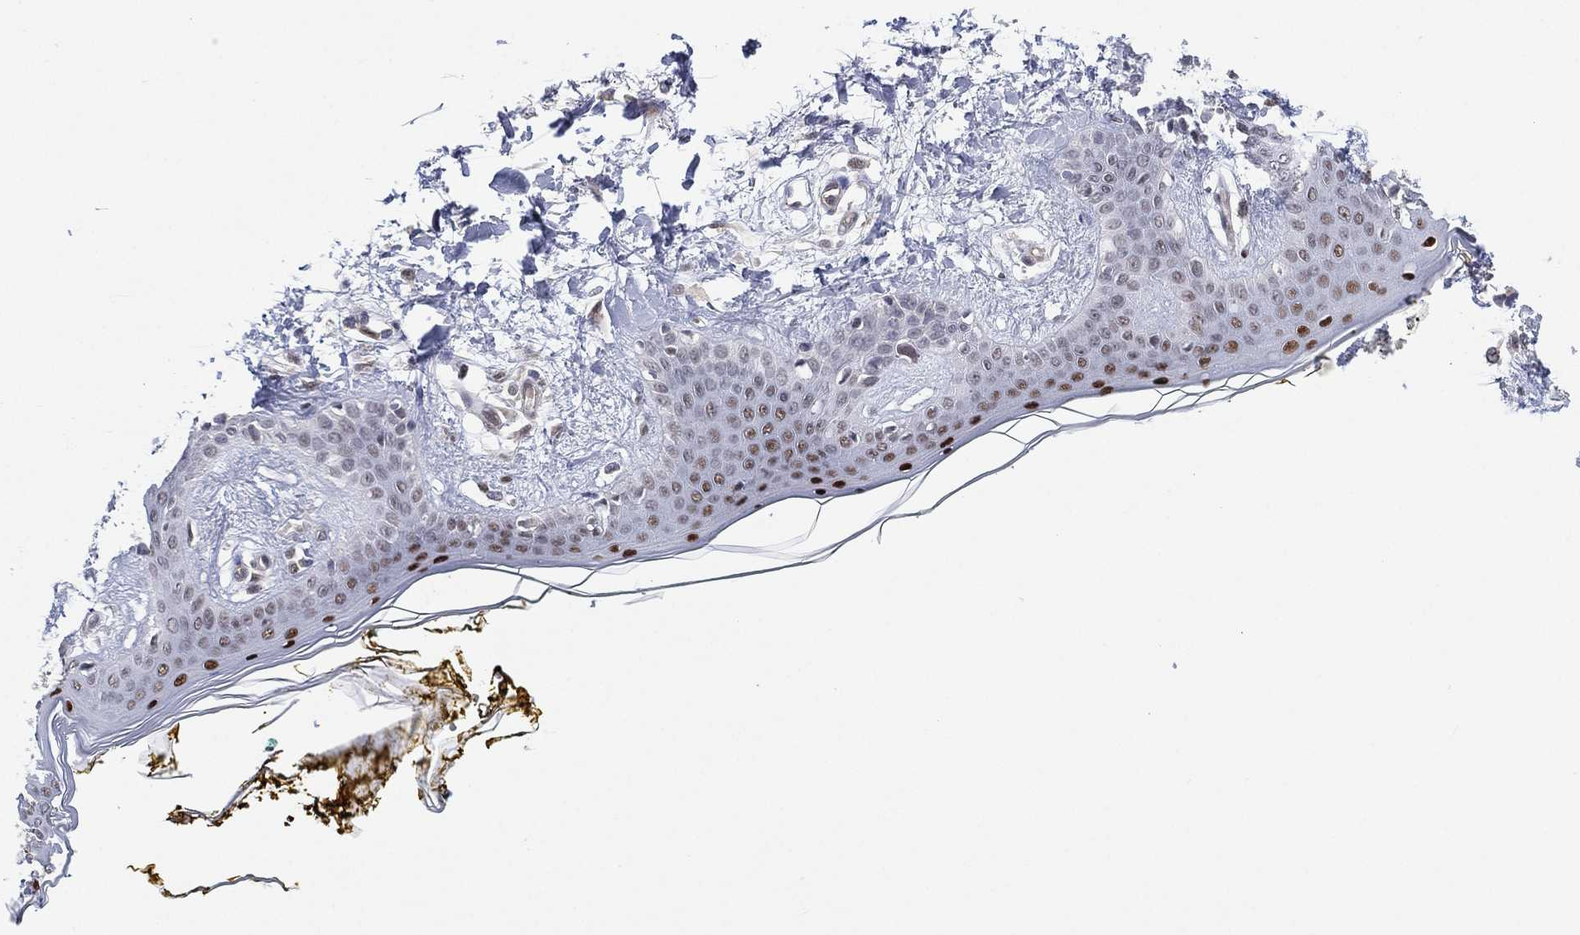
{"staining": {"intensity": "negative", "quantity": "none", "location": "none"}, "tissue": "skin", "cell_type": "Fibroblasts", "image_type": "normal", "snomed": [{"axis": "morphology", "description": "Normal tissue, NOS"}, {"axis": "topography", "description": "Skin"}], "caption": "DAB immunohistochemical staining of normal human skin exhibits no significant staining in fibroblasts.", "gene": "GSE1", "patient": {"sex": "female", "age": 34}}